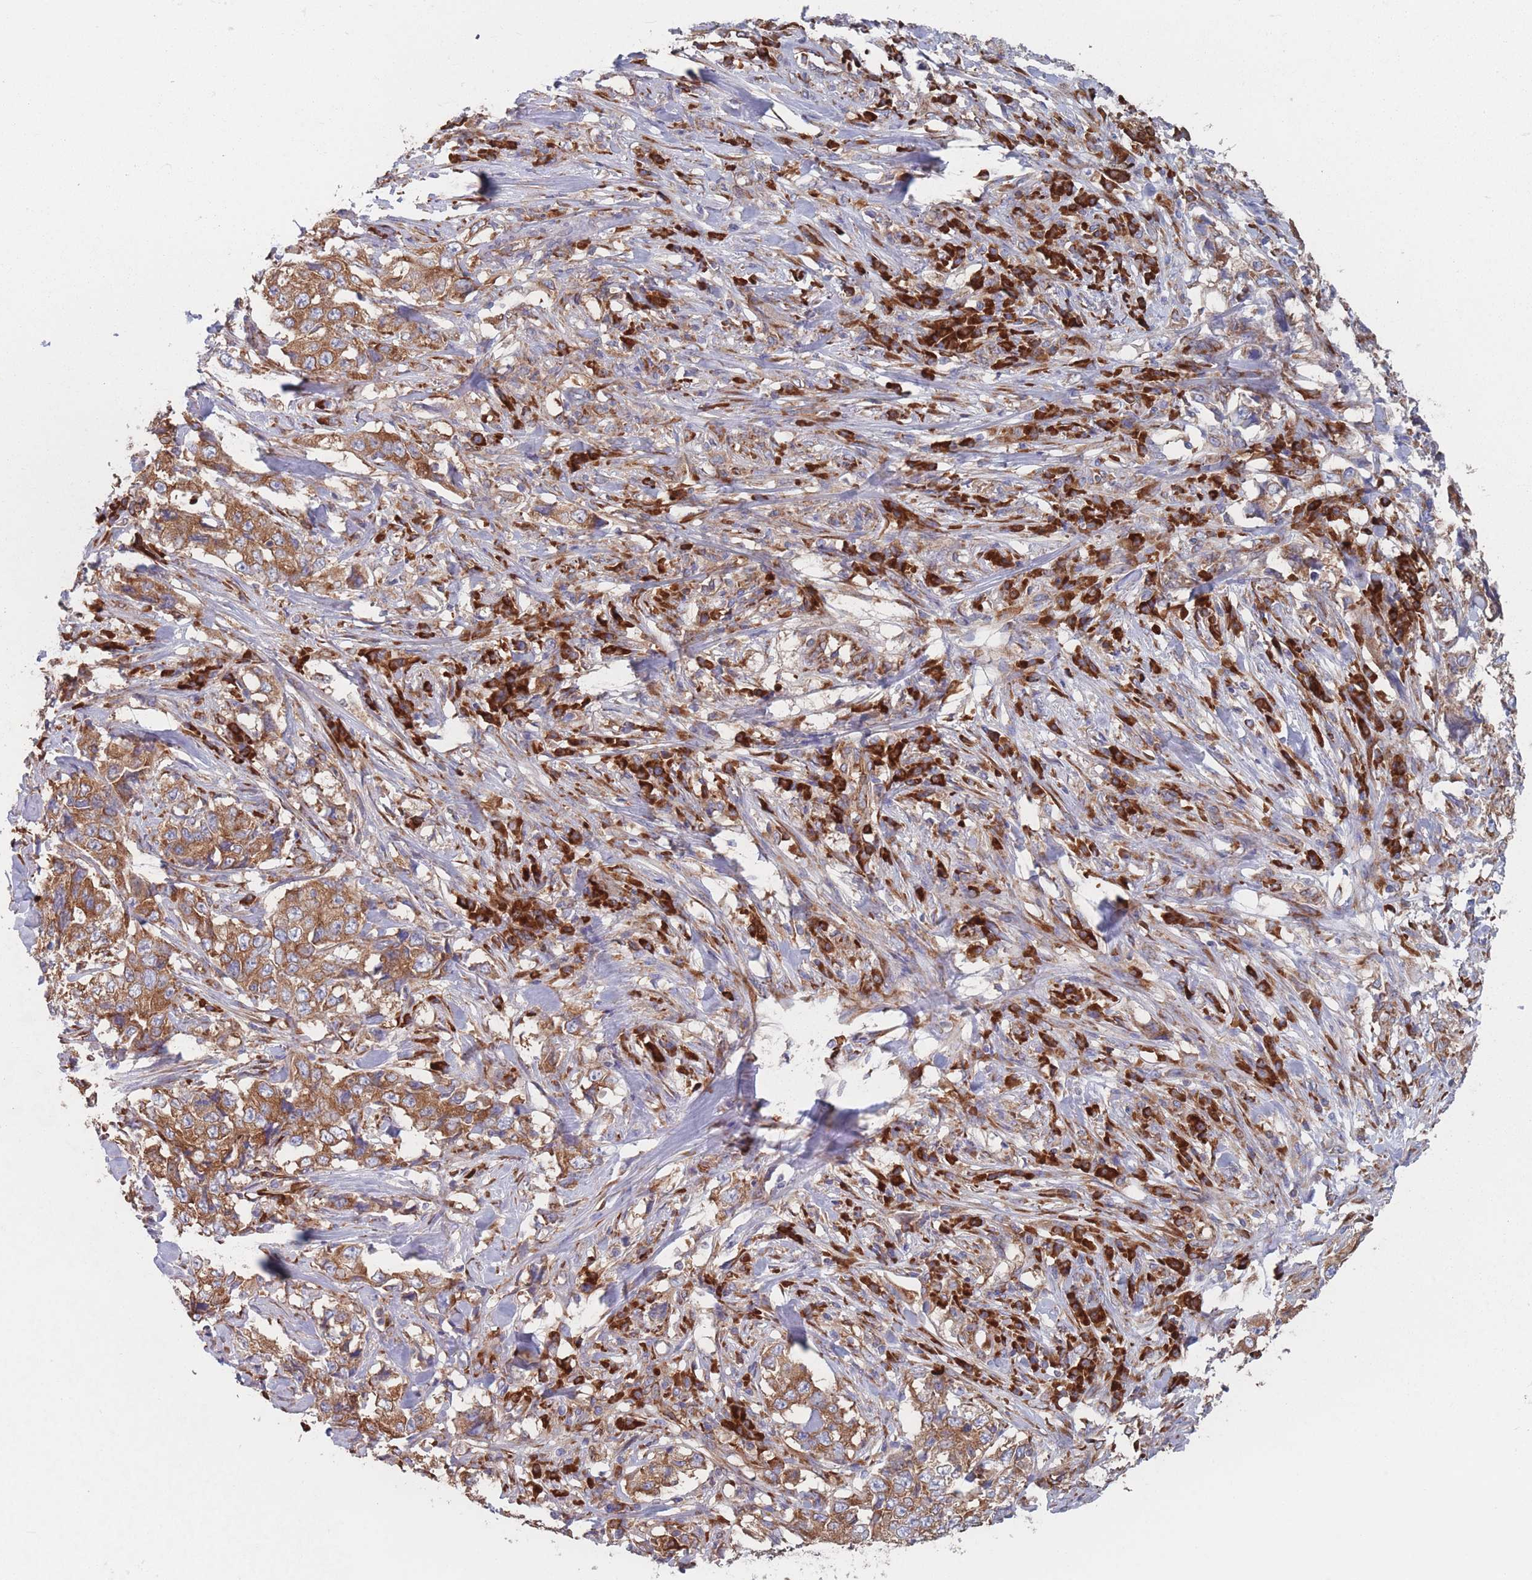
{"staining": {"intensity": "moderate", "quantity": ">75%", "location": "cytoplasmic/membranous"}, "tissue": "lung cancer", "cell_type": "Tumor cells", "image_type": "cancer", "snomed": [{"axis": "morphology", "description": "Adenocarcinoma, NOS"}, {"axis": "topography", "description": "Lung"}], "caption": "Protein expression analysis of adenocarcinoma (lung) demonstrates moderate cytoplasmic/membranous staining in approximately >75% of tumor cells.", "gene": "EEF1B2", "patient": {"sex": "female", "age": 51}}